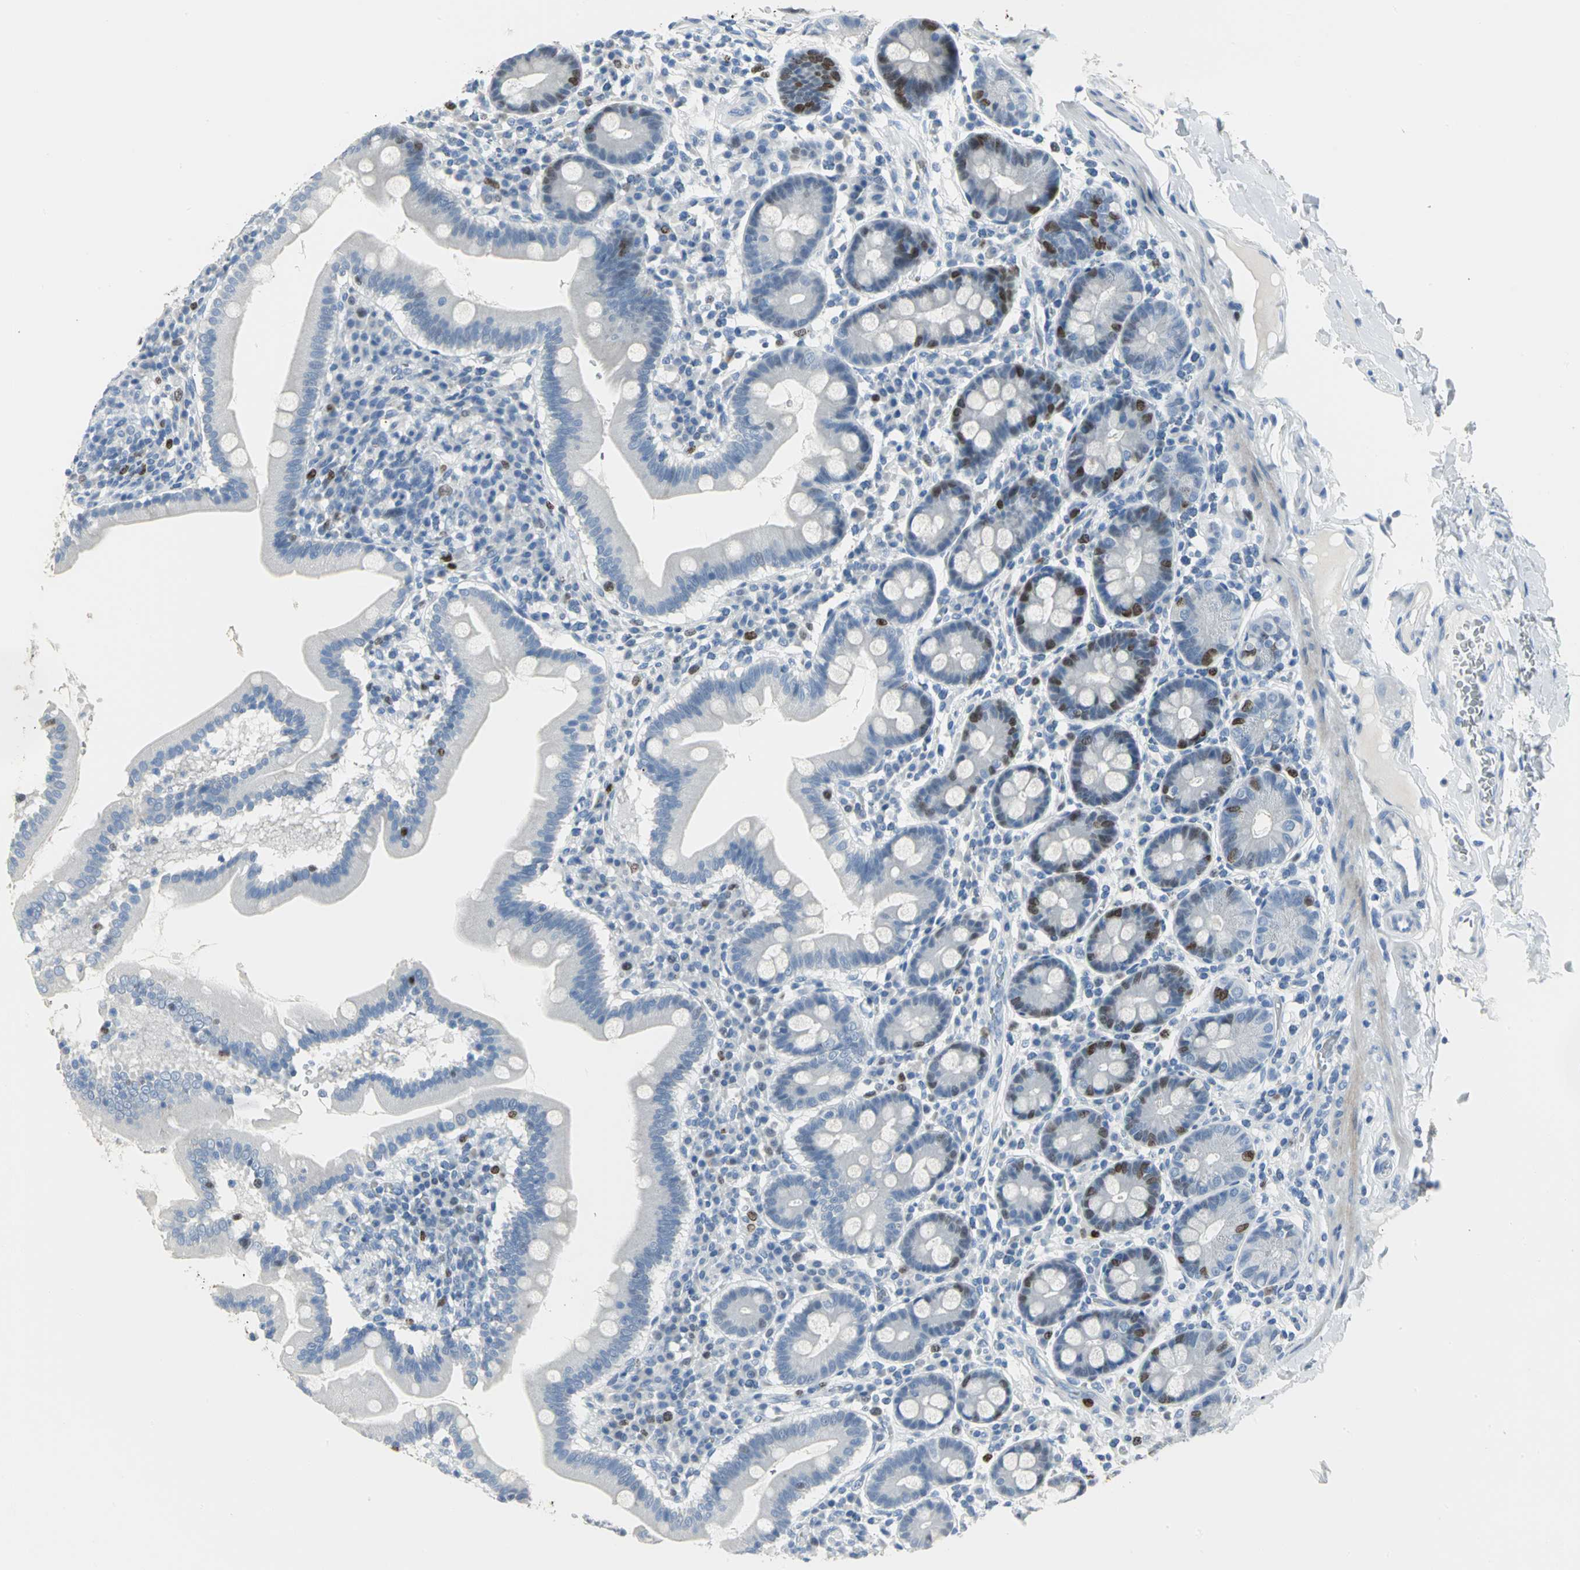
{"staining": {"intensity": "moderate", "quantity": "<25%", "location": "nuclear"}, "tissue": "duodenum", "cell_type": "Glandular cells", "image_type": "normal", "snomed": [{"axis": "morphology", "description": "Normal tissue, NOS"}, {"axis": "topography", "description": "Duodenum"}], "caption": "Benign duodenum was stained to show a protein in brown. There is low levels of moderate nuclear positivity in about <25% of glandular cells. The protein of interest is stained brown, and the nuclei are stained in blue (DAB IHC with brightfield microscopy, high magnification).", "gene": "MCM3", "patient": {"sex": "male", "age": 50}}